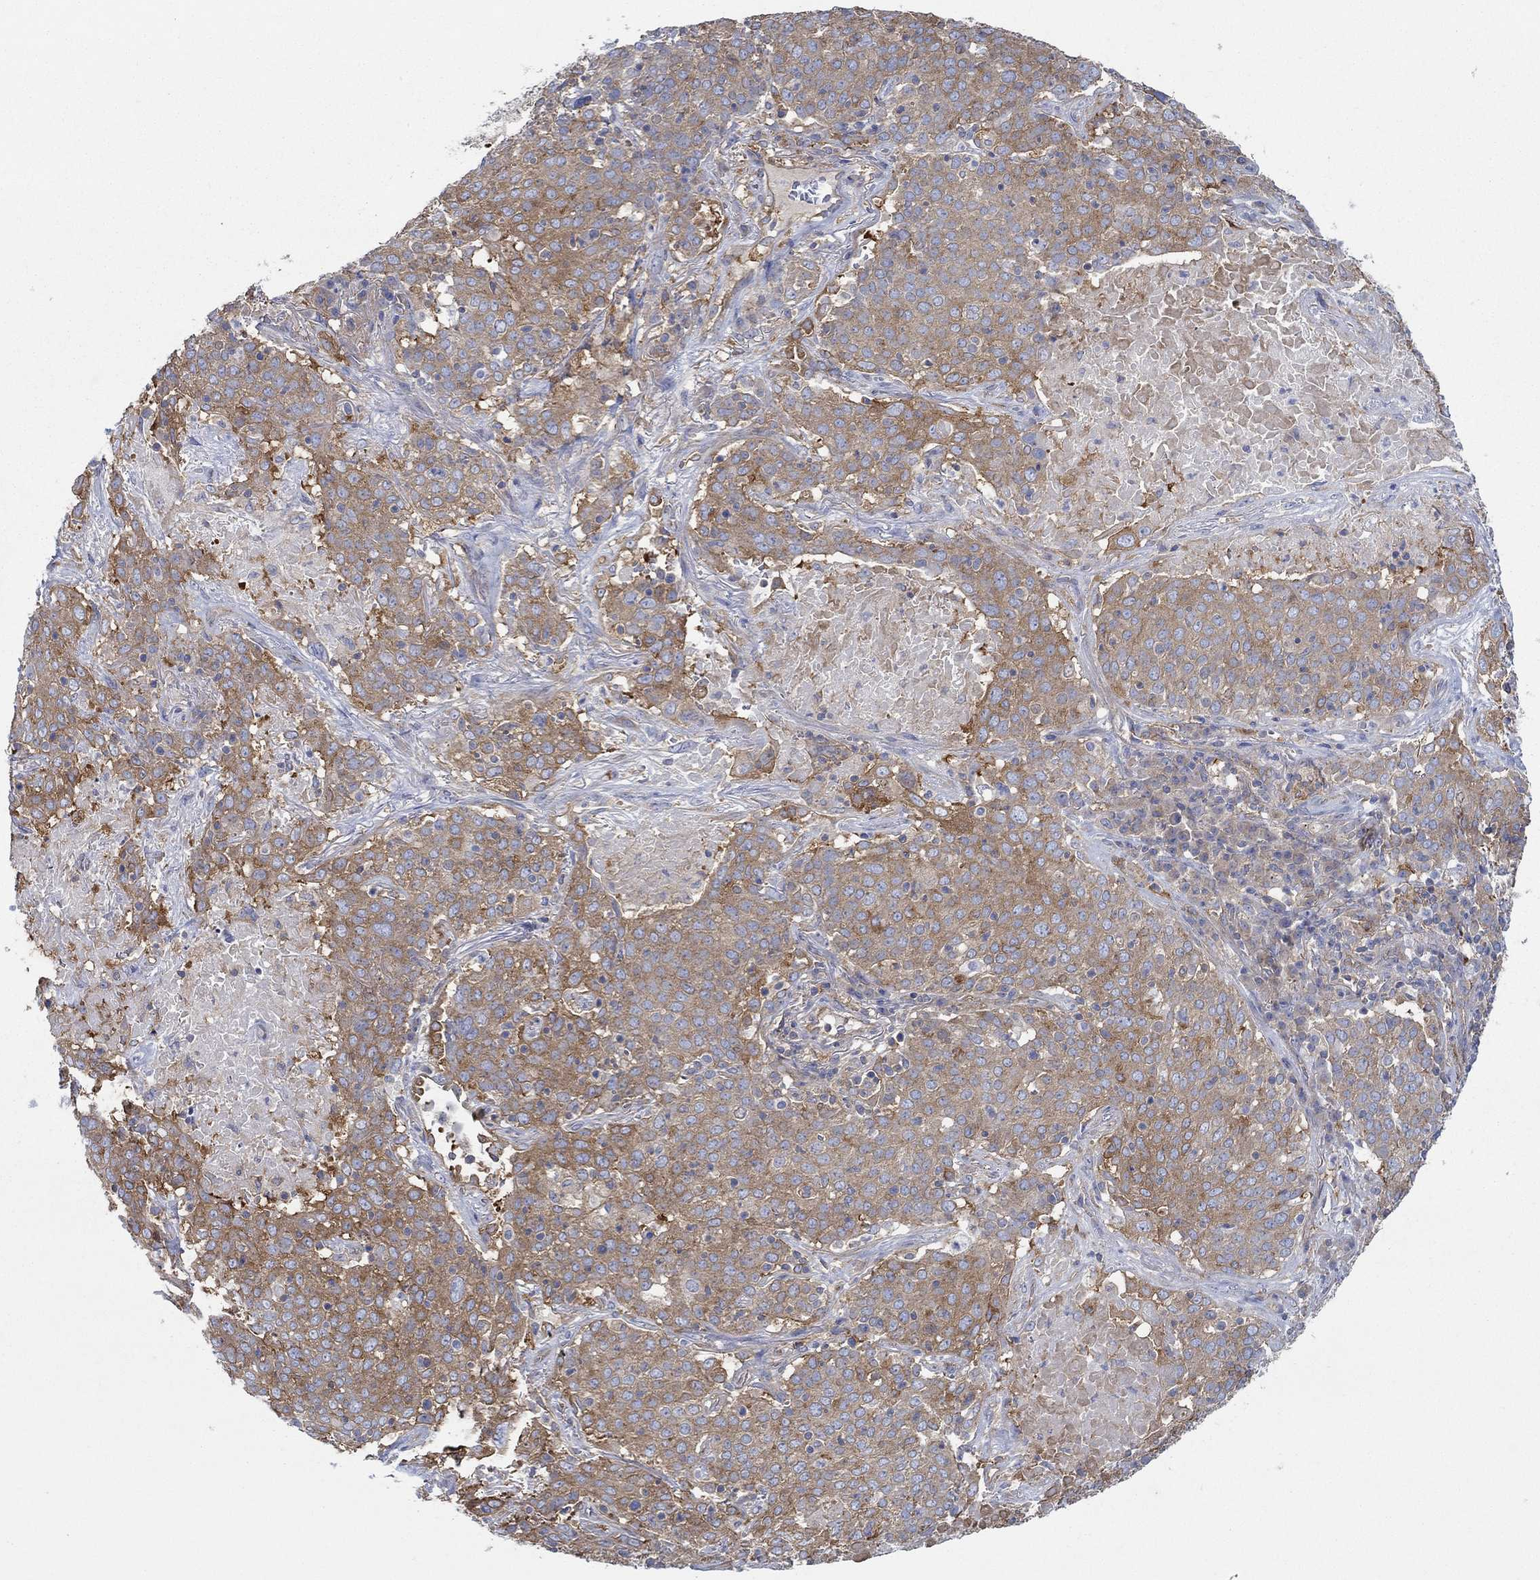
{"staining": {"intensity": "moderate", "quantity": ">75%", "location": "cytoplasmic/membranous"}, "tissue": "lung cancer", "cell_type": "Tumor cells", "image_type": "cancer", "snomed": [{"axis": "morphology", "description": "Squamous cell carcinoma, NOS"}, {"axis": "topography", "description": "Lung"}], "caption": "The histopathology image exhibits staining of lung cancer (squamous cell carcinoma), revealing moderate cytoplasmic/membranous protein expression (brown color) within tumor cells.", "gene": "SPAG9", "patient": {"sex": "male", "age": 82}}